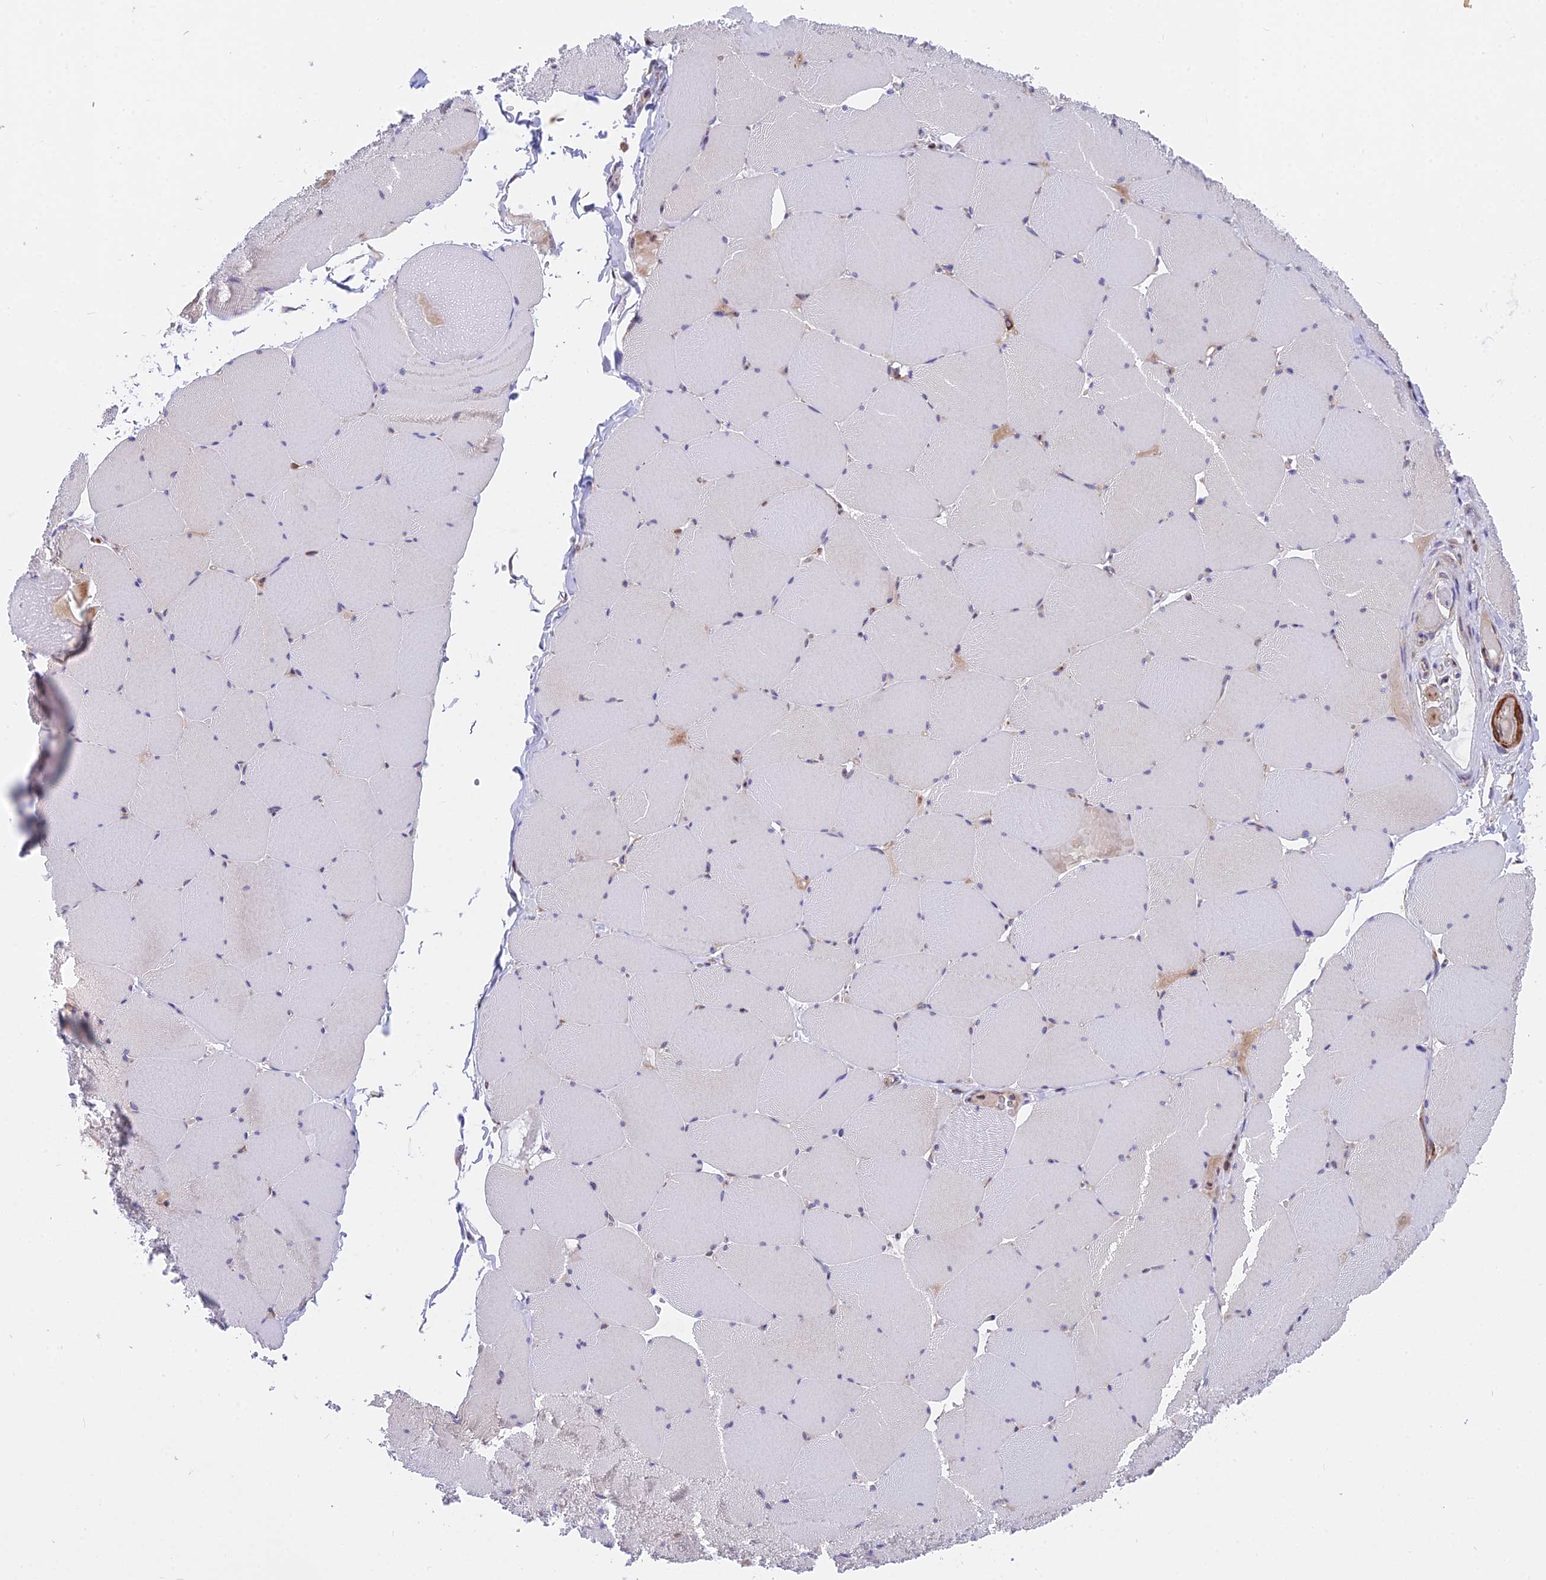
{"staining": {"intensity": "weak", "quantity": "<25%", "location": "cytoplasmic/membranous"}, "tissue": "skeletal muscle", "cell_type": "Myocytes", "image_type": "normal", "snomed": [{"axis": "morphology", "description": "Normal tissue, NOS"}, {"axis": "topography", "description": "Skeletal muscle"}, {"axis": "topography", "description": "Head-Neck"}], "caption": "High power microscopy histopathology image of an immunohistochemistry (IHC) histopathology image of benign skeletal muscle, revealing no significant expression in myocytes. The staining was performed using DAB (3,3'-diaminobenzidine) to visualize the protein expression in brown, while the nuclei were stained in blue with hematoxylin (Magnification: 20x).", "gene": "TBC1D20", "patient": {"sex": "male", "age": 66}}